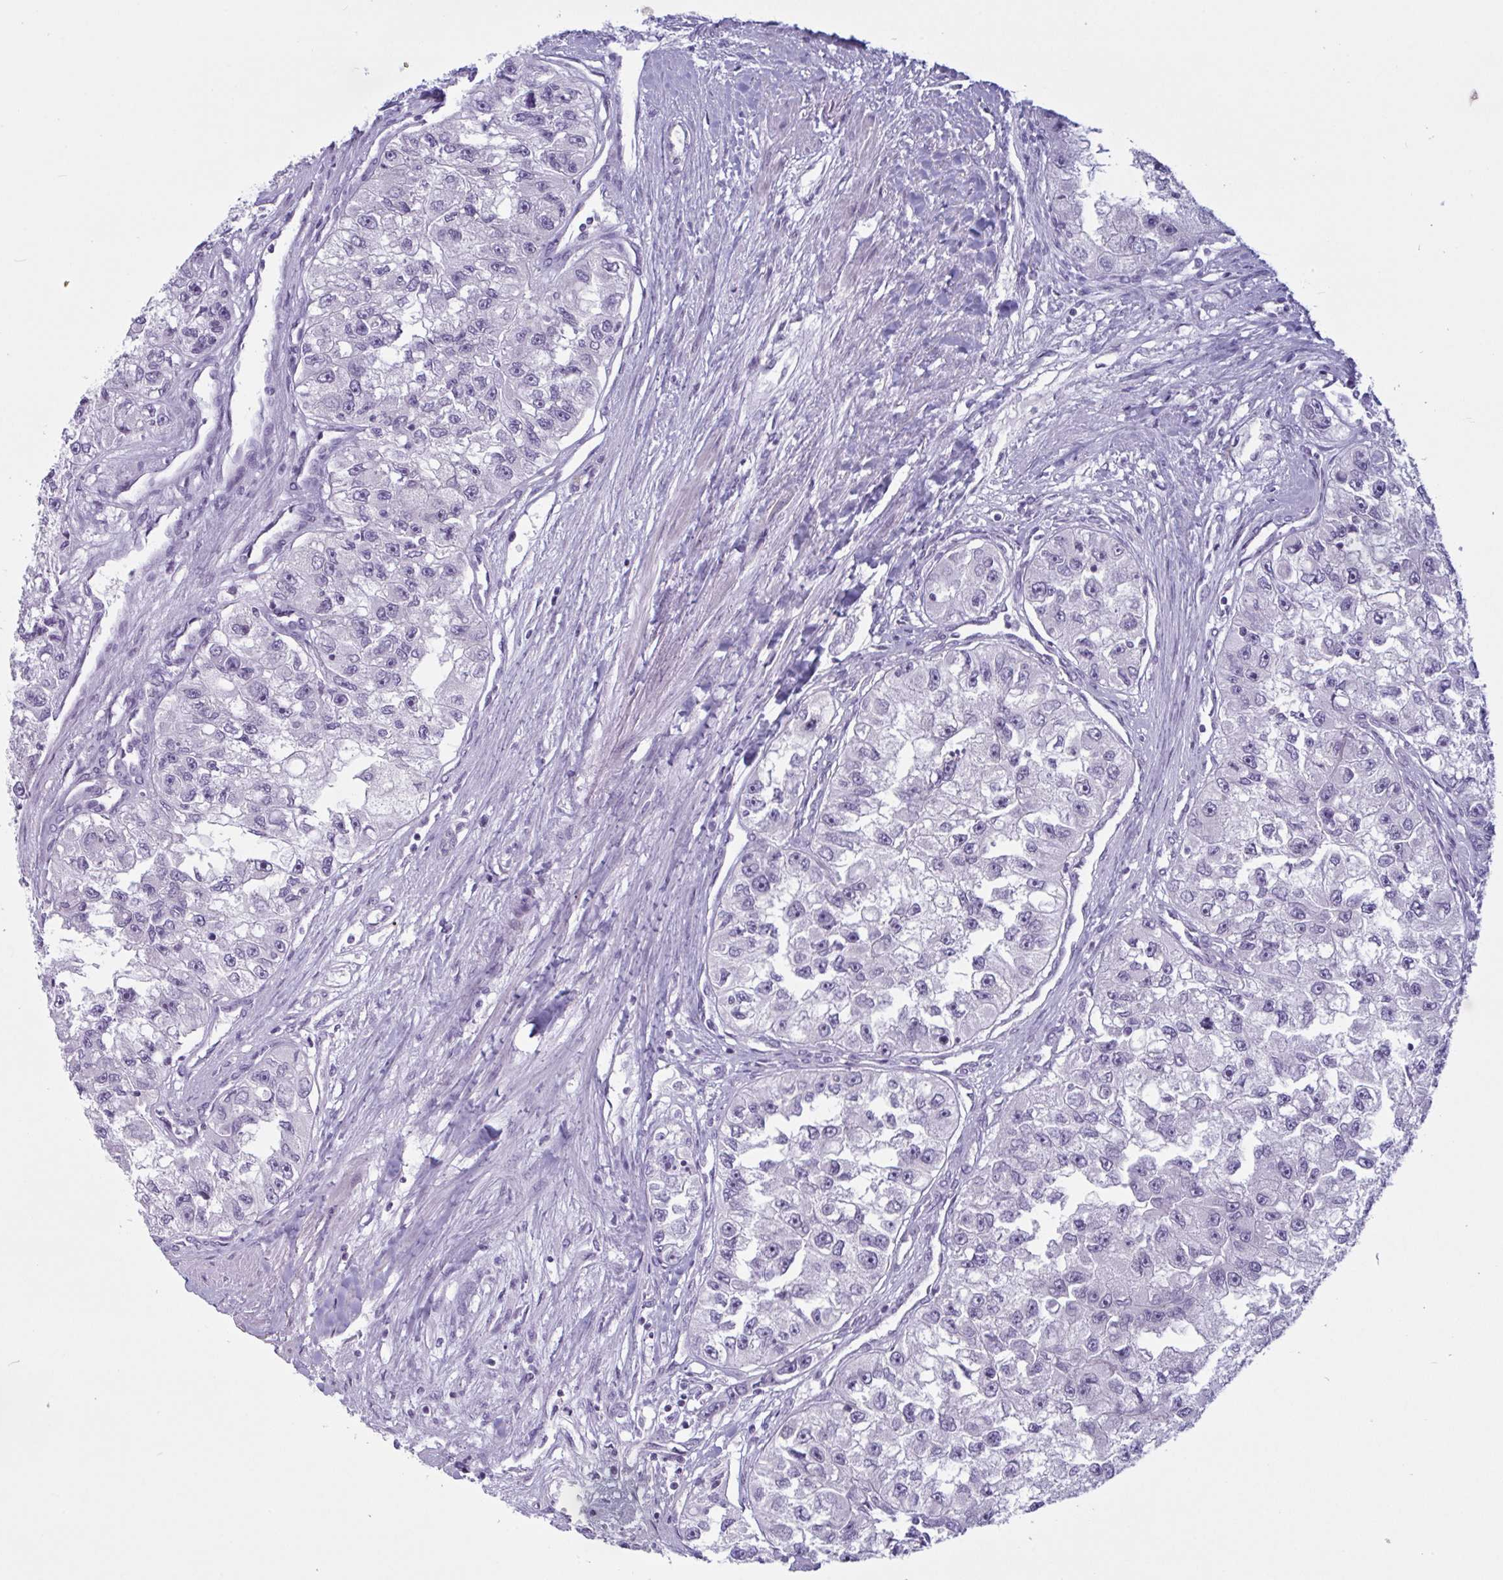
{"staining": {"intensity": "negative", "quantity": "none", "location": "none"}, "tissue": "renal cancer", "cell_type": "Tumor cells", "image_type": "cancer", "snomed": [{"axis": "morphology", "description": "Adenocarcinoma, NOS"}, {"axis": "topography", "description": "Kidney"}], "caption": "There is no significant positivity in tumor cells of renal cancer (adenocarcinoma).", "gene": "TANK", "patient": {"sex": "male", "age": 63}}